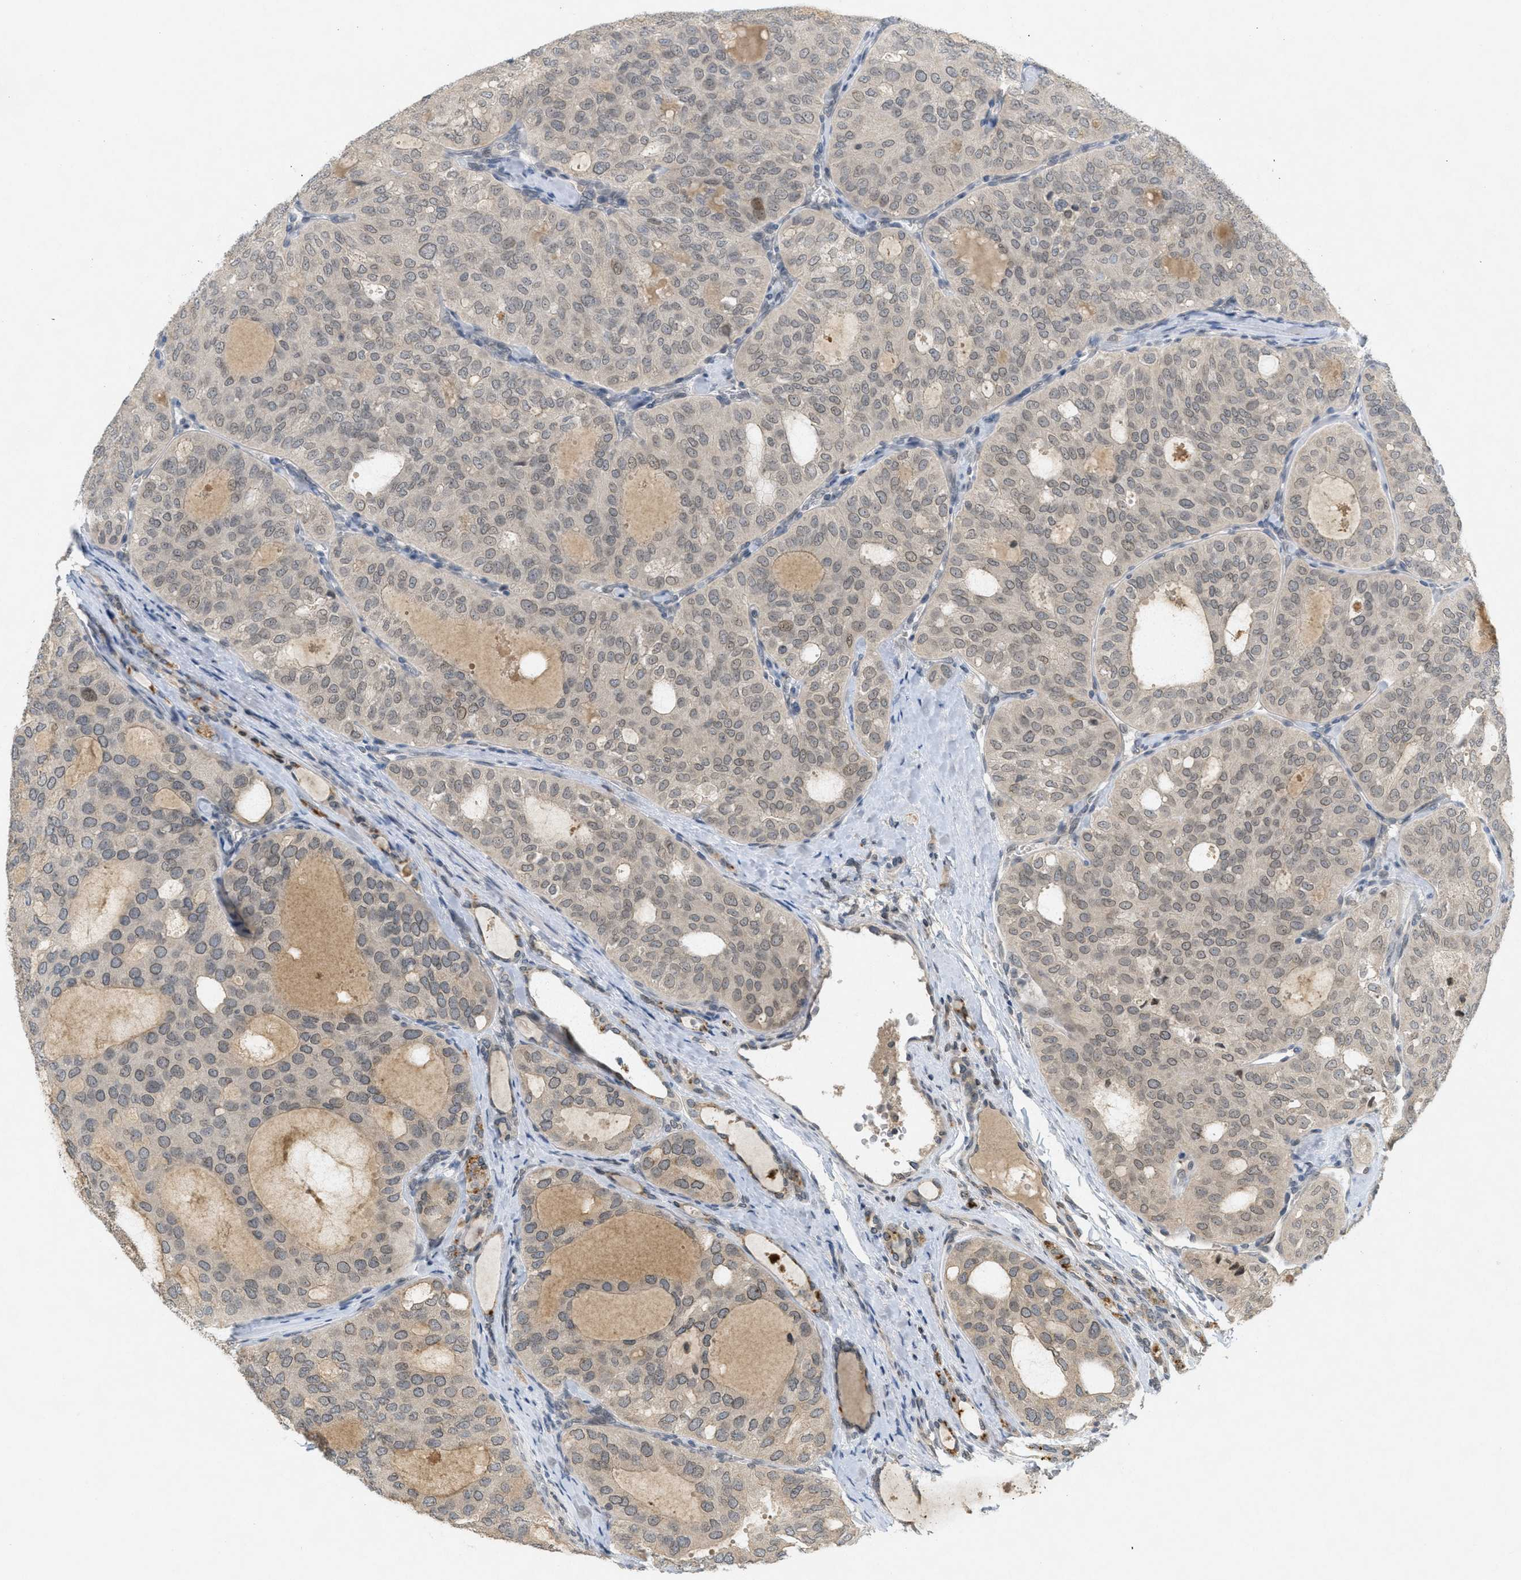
{"staining": {"intensity": "weak", "quantity": ">75%", "location": "cytoplasmic/membranous,nuclear"}, "tissue": "thyroid cancer", "cell_type": "Tumor cells", "image_type": "cancer", "snomed": [{"axis": "morphology", "description": "Follicular adenoma carcinoma, NOS"}, {"axis": "topography", "description": "Thyroid gland"}], "caption": "There is low levels of weak cytoplasmic/membranous and nuclear positivity in tumor cells of follicular adenoma carcinoma (thyroid), as demonstrated by immunohistochemical staining (brown color).", "gene": "ABHD6", "patient": {"sex": "male", "age": 75}}